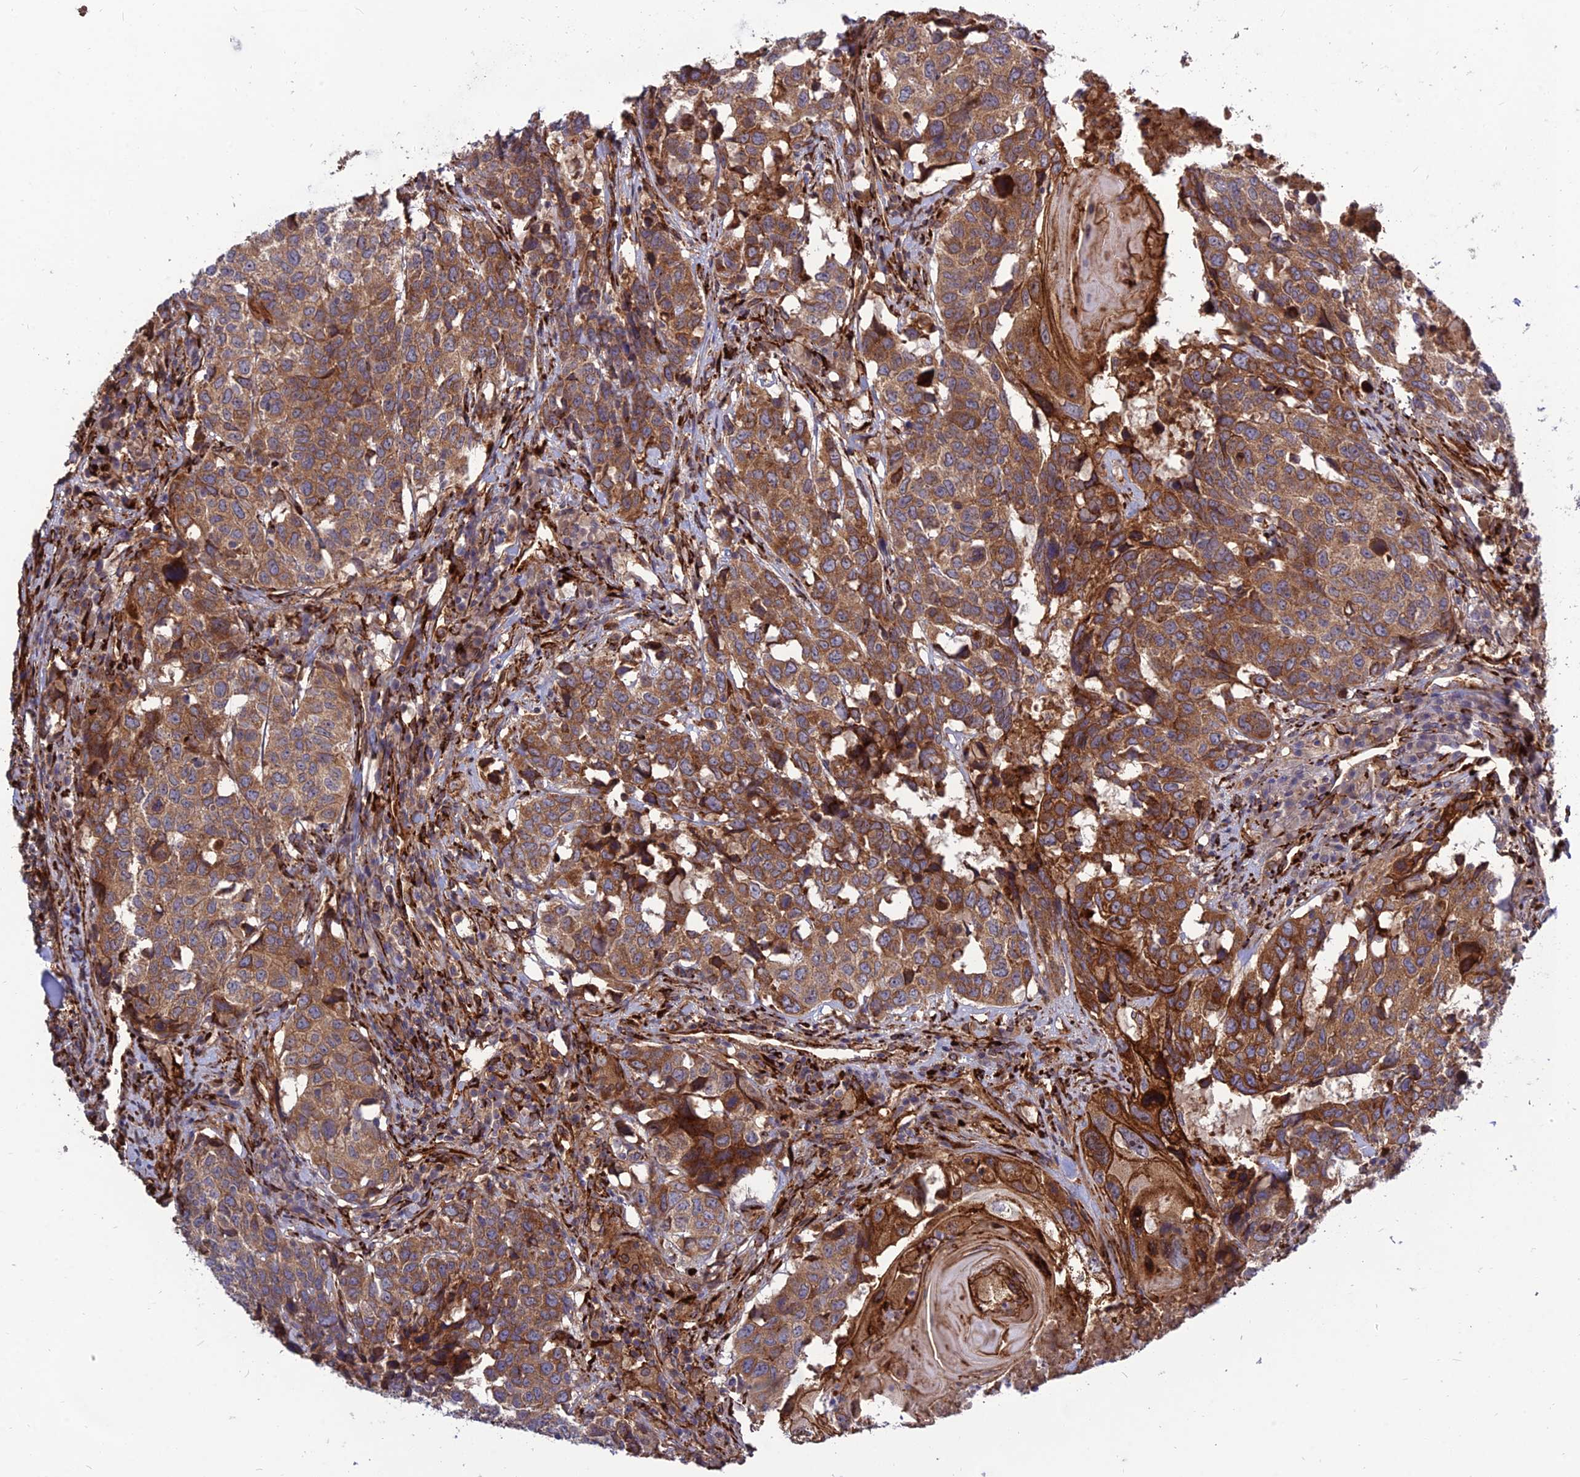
{"staining": {"intensity": "moderate", "quantity": ">75%", "location": "cytoplasmic/membranous"}, "tissue": "head and neck cancer", "cell_type": "Tumor cells", "image_type": "cancer", "snomed": [{"axis": "morphology", "description": "Squamous cell carcinoma, NOS"}, {"axis": "topography", "description": "Head-Neck"}], "caption": "Human squamous cell carcinoma (head and neck) stained for a protein (brown) demonstrates moderate cytoplasmic/membranous positive staining in approximately >75% of tumor cells.", "gene": "CRTAP", "patient": {"sex": "male", "age": 66}}